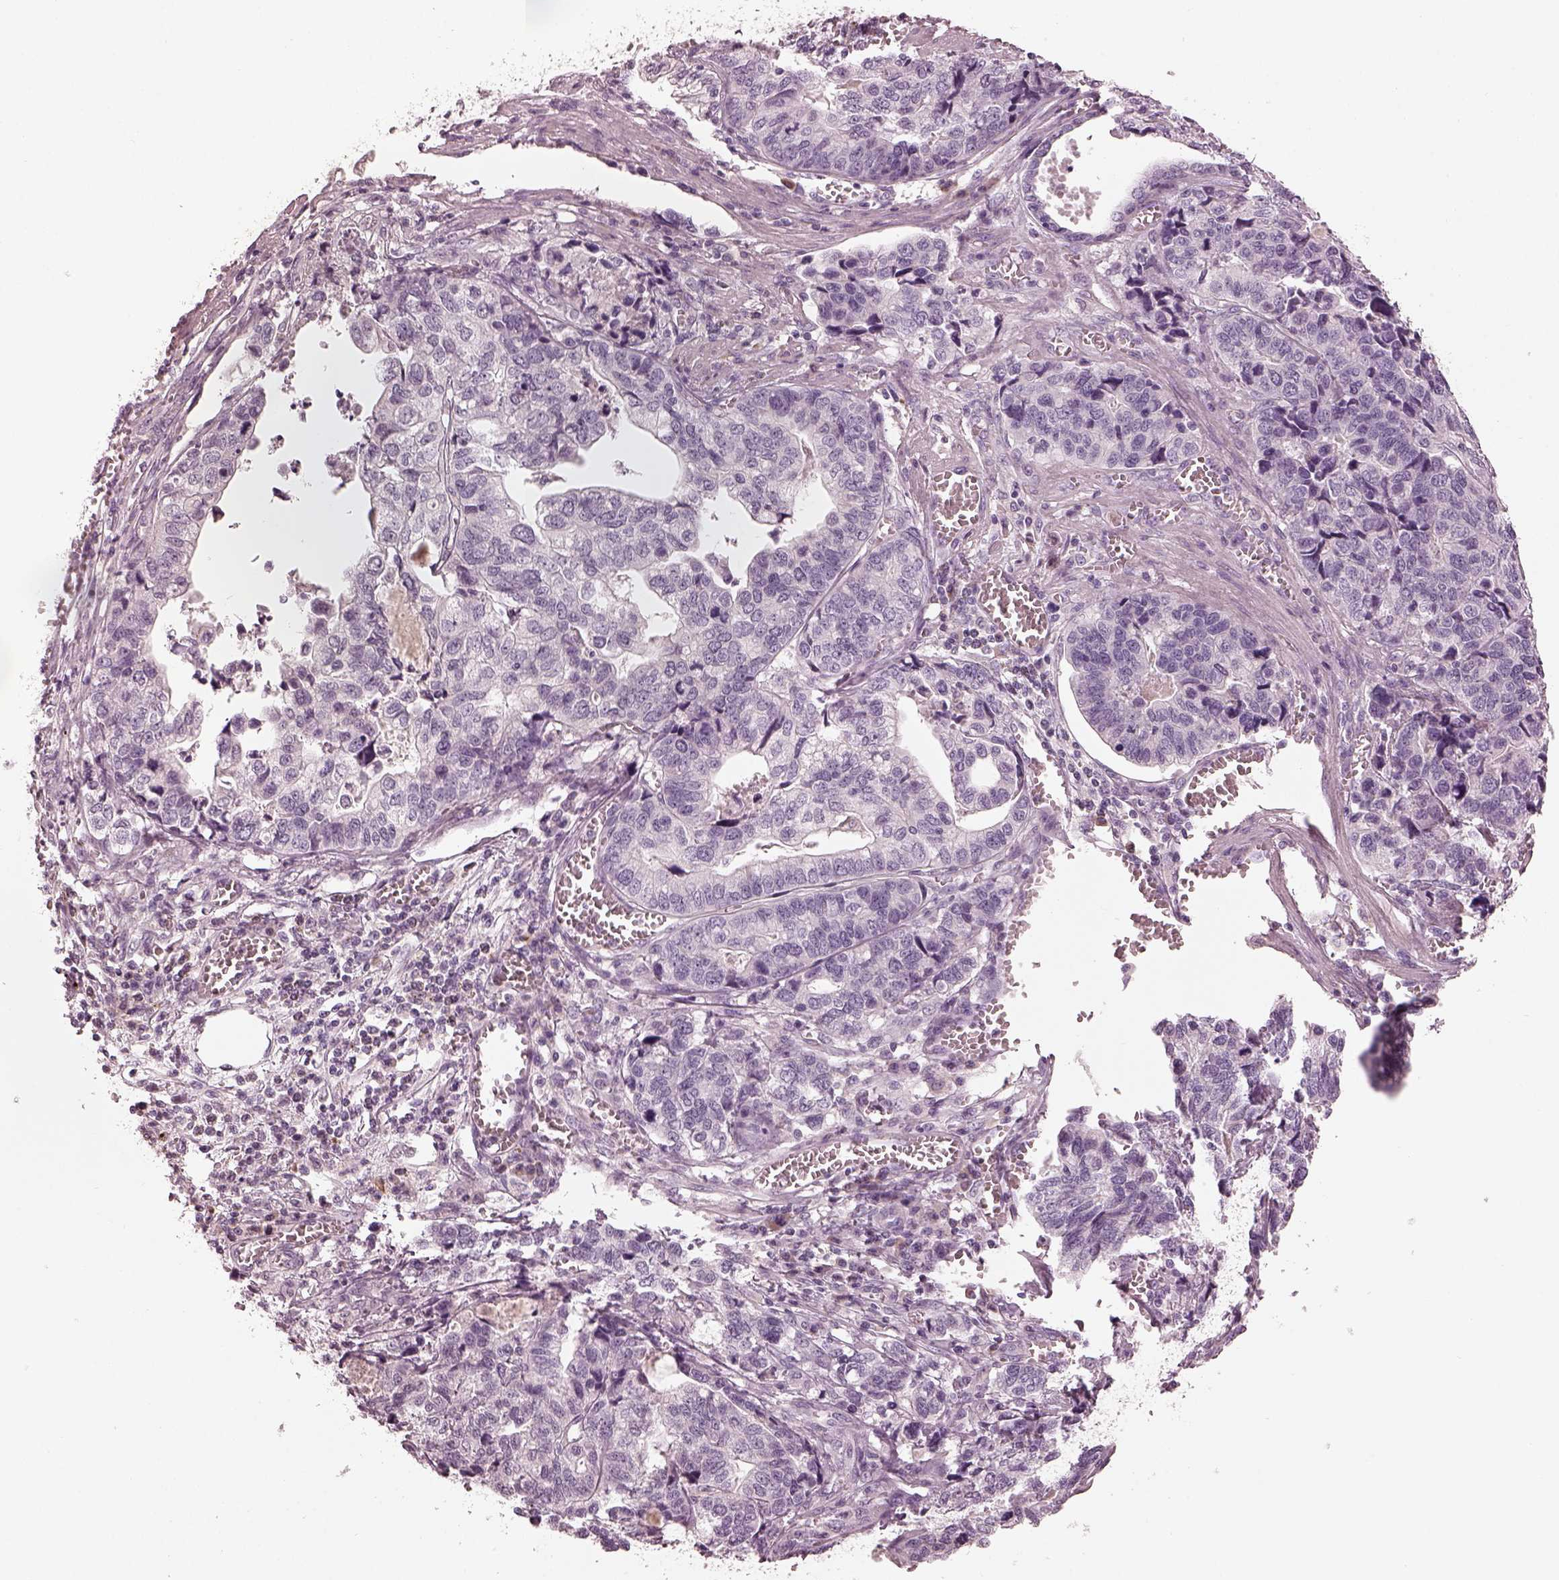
{"staining": {"intensity": "negative", "quantity": "none", "location": "none"}, "tissue": "stomach cancer", "cell_type": "Tumor cells", "image_type": "cancer", "snomed": [{"axis": "morphology", "description": "Adenocarcinoma, NOS"}, {"axis": "topography", "description": "Stomach, upper"}], "caption": "This is an immunohistochemistry micrograph of human stomach cancer (adenocarcinoma). There is no positivity in tumor cells.", "gene": "MIA", "patient": {"sex": "female", "age": 67}}